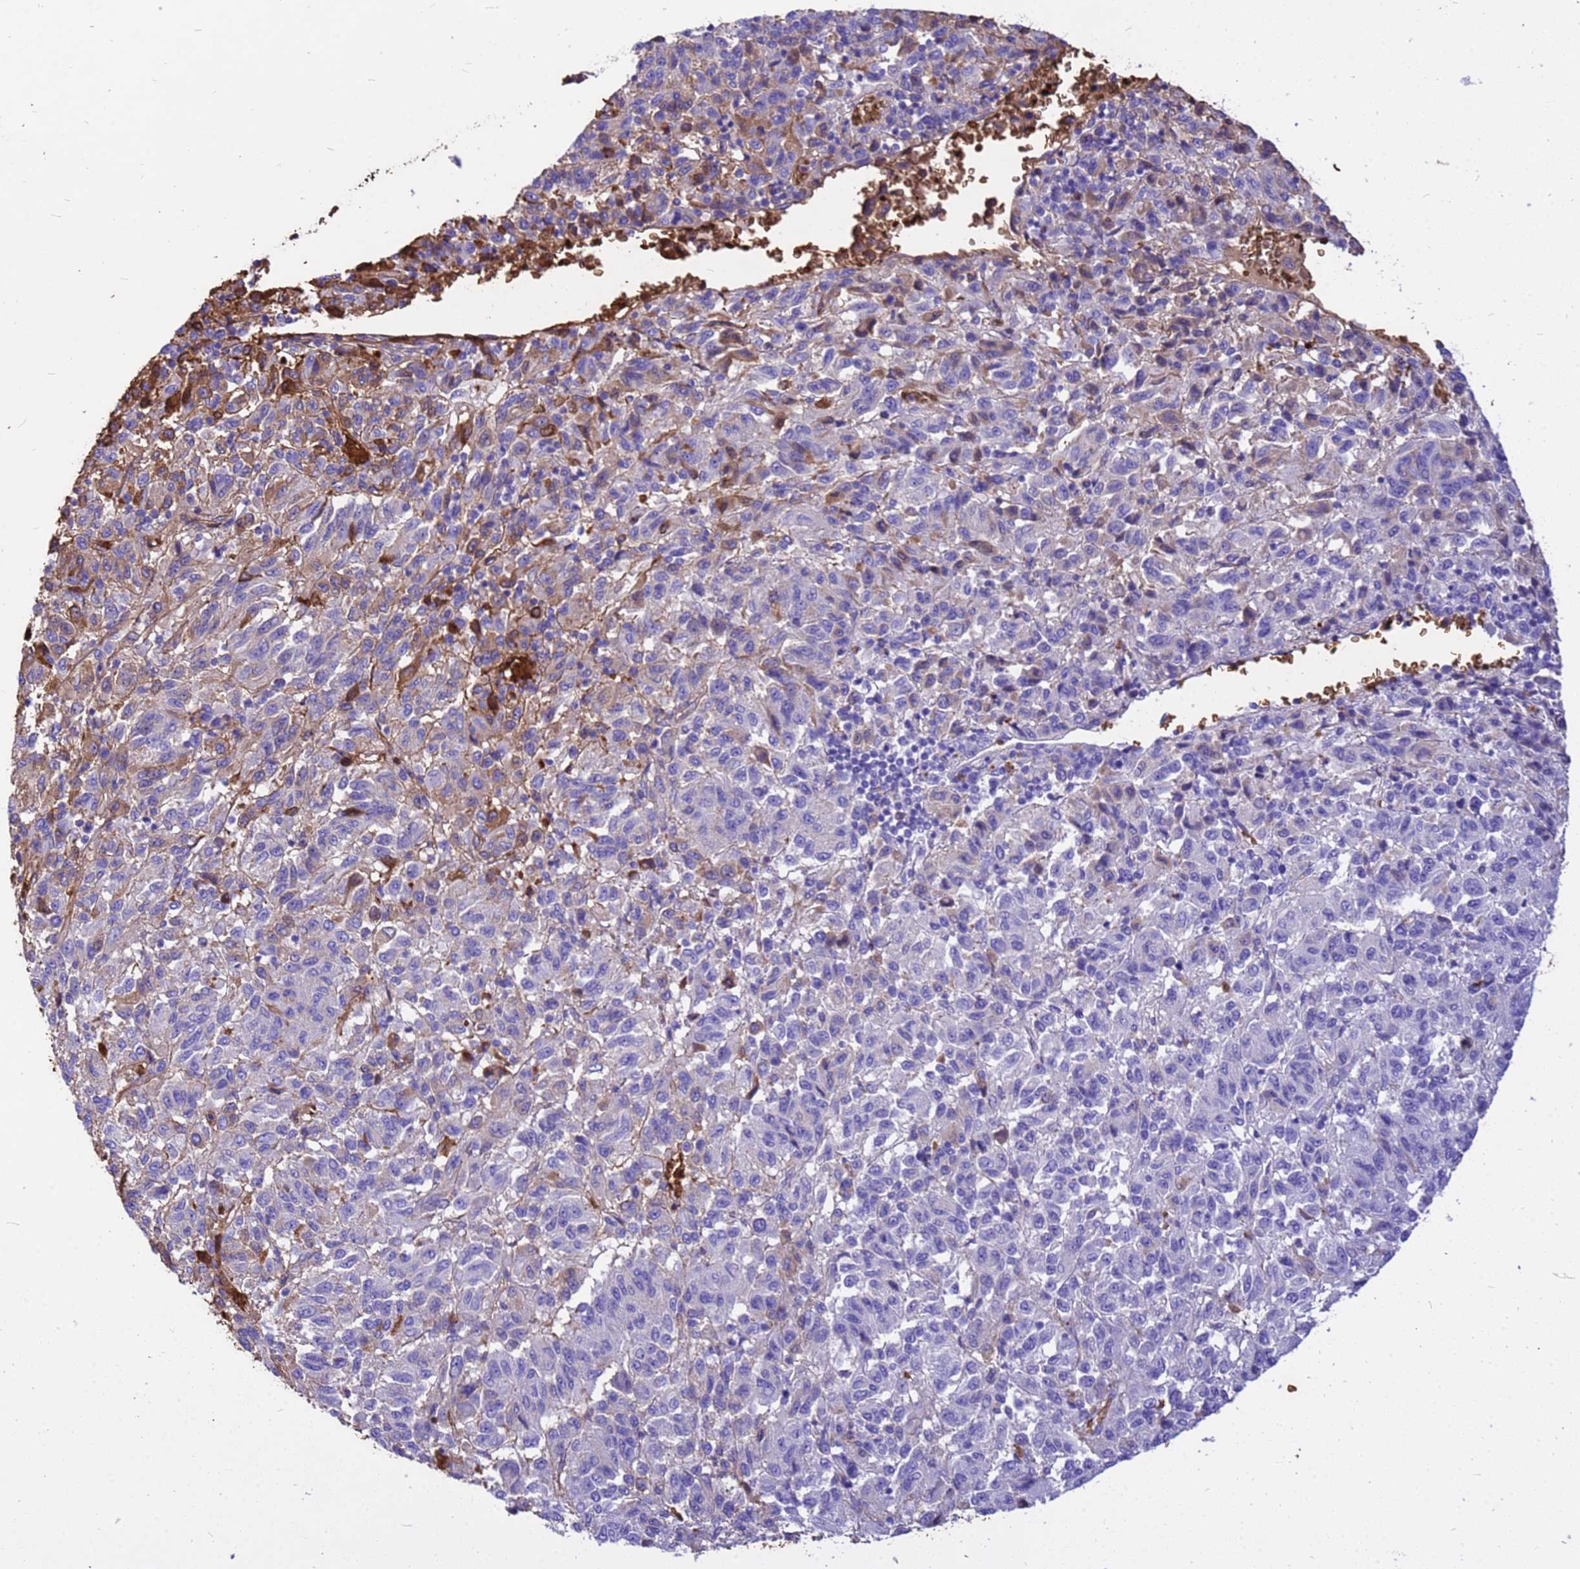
{"staining": {"intensity": "moderate", "quantity": "<25%", "location": "cytoplasmic/membranous"}, "tissue": "melanoma", "cell_type": "Tumor cells", "image_type": "cancer", "snomed": [{"axis": "morphology", "description": "Malignant melanoma, Metastatic site"}, {"axis": "topography", "description": "Lung"}], "caption": "IHC photomicrograph of neoplastic tissue: human melanoma stained using immunohistochemistry (IHC) shows low levels of moderate protein expression localized specifically in the cytoplasmic/membranous of tumor cells, appearing as a cytoplasmic/membranous brown color.", "gene": "HBA2", "patient": {"sex": "male", "age": 64}}